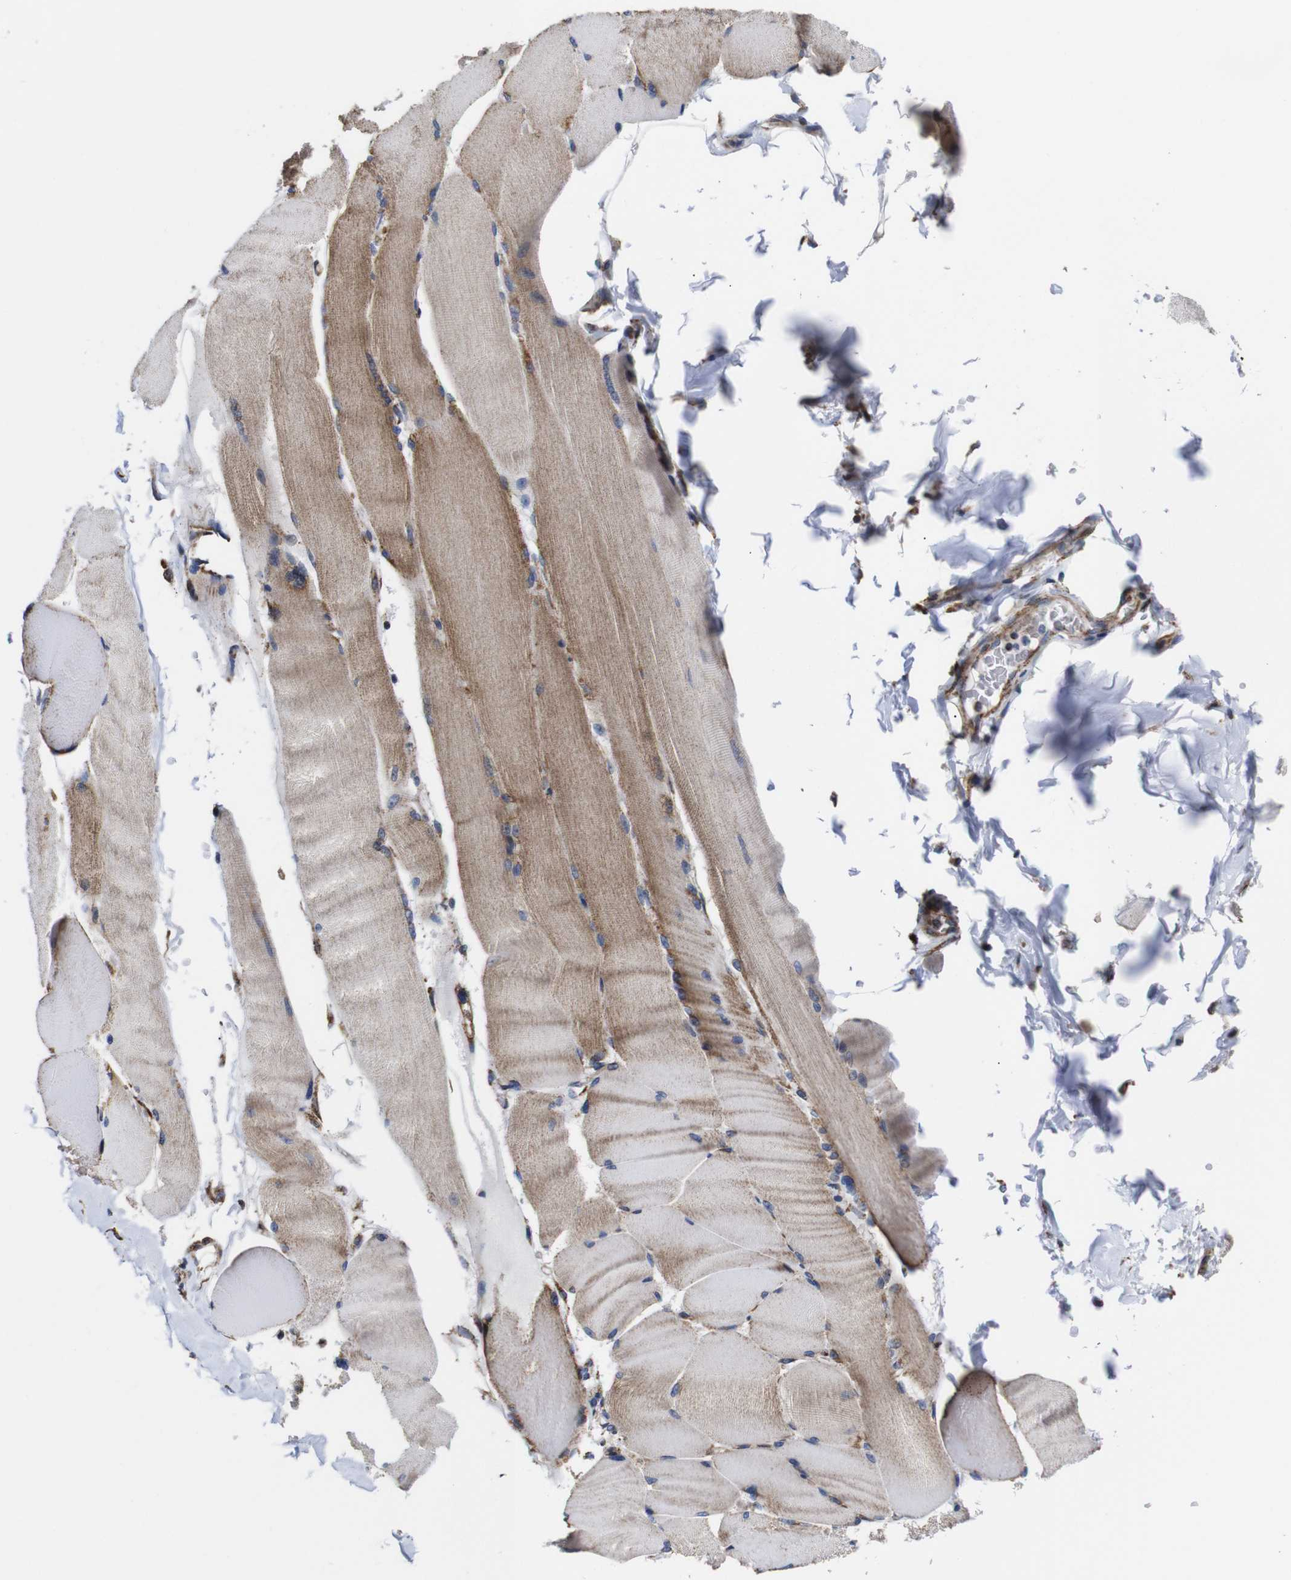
{"staining": {"intensity": "moderate", "quantity": "25%-75%", "location": "cytoplasmic/membranous"}, "tissue": "skeletal muscle", "cell_type": "Myocytes", "image_type": "normal", "snomed": [{"axis": "morphology", "description": "Normal tissue, NOS"}, {"axis": "topography", "description": "Skin"}, {"axis": "topography", "description": "Skeletal muscle"}], "caption": "Human skeletal muscle stained for a protein (brown) displays moderate cytoplasmic/membranous positive staining in about 25%-75% of myocytes.", "gene": "C17orf80", "patient": {"sex": "male", "age": 83}}